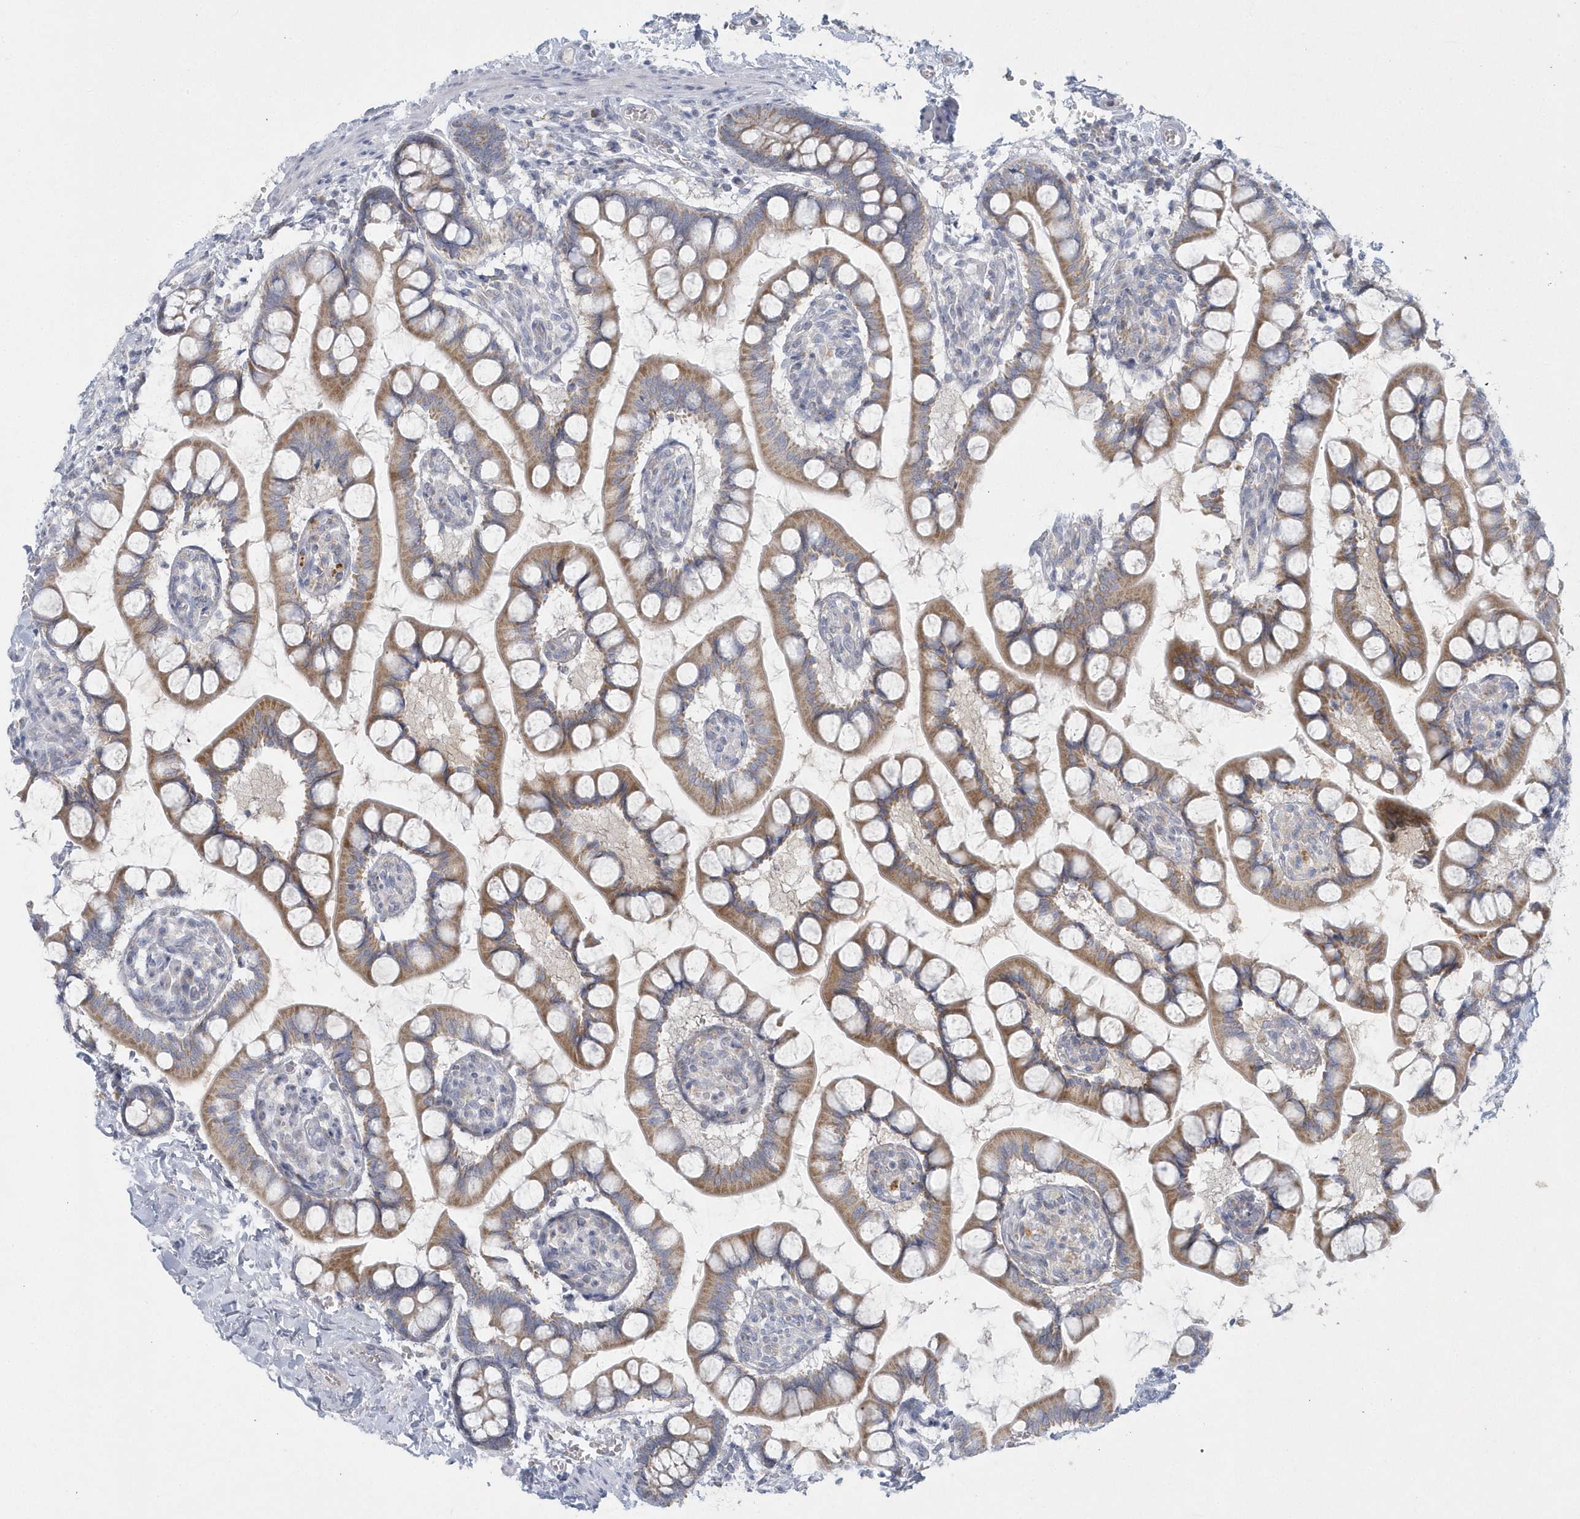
{"staining": {"intensity": "moderate", "quantity": ">75%", "location": "cytoplasmic/membranous"}, "tissue": "small intestine", "cell_type": "Glandular cells", "image_type": "normal", "snomed": [{"axis": "morphology", "description": "Normal tissue, NOS"}, {"axis": "topography", "description": "Small intestine"}], "caption": "Immunohistochemistry photomicrograph of benign human small intestine stained for a protein (brown), which demonstrates medium levels of moderate cytoplasmic/membranous expression in about >75% of glandular cells.", "gene": "NIPAL1", "patient": {"sex": "male", "age": 52}}